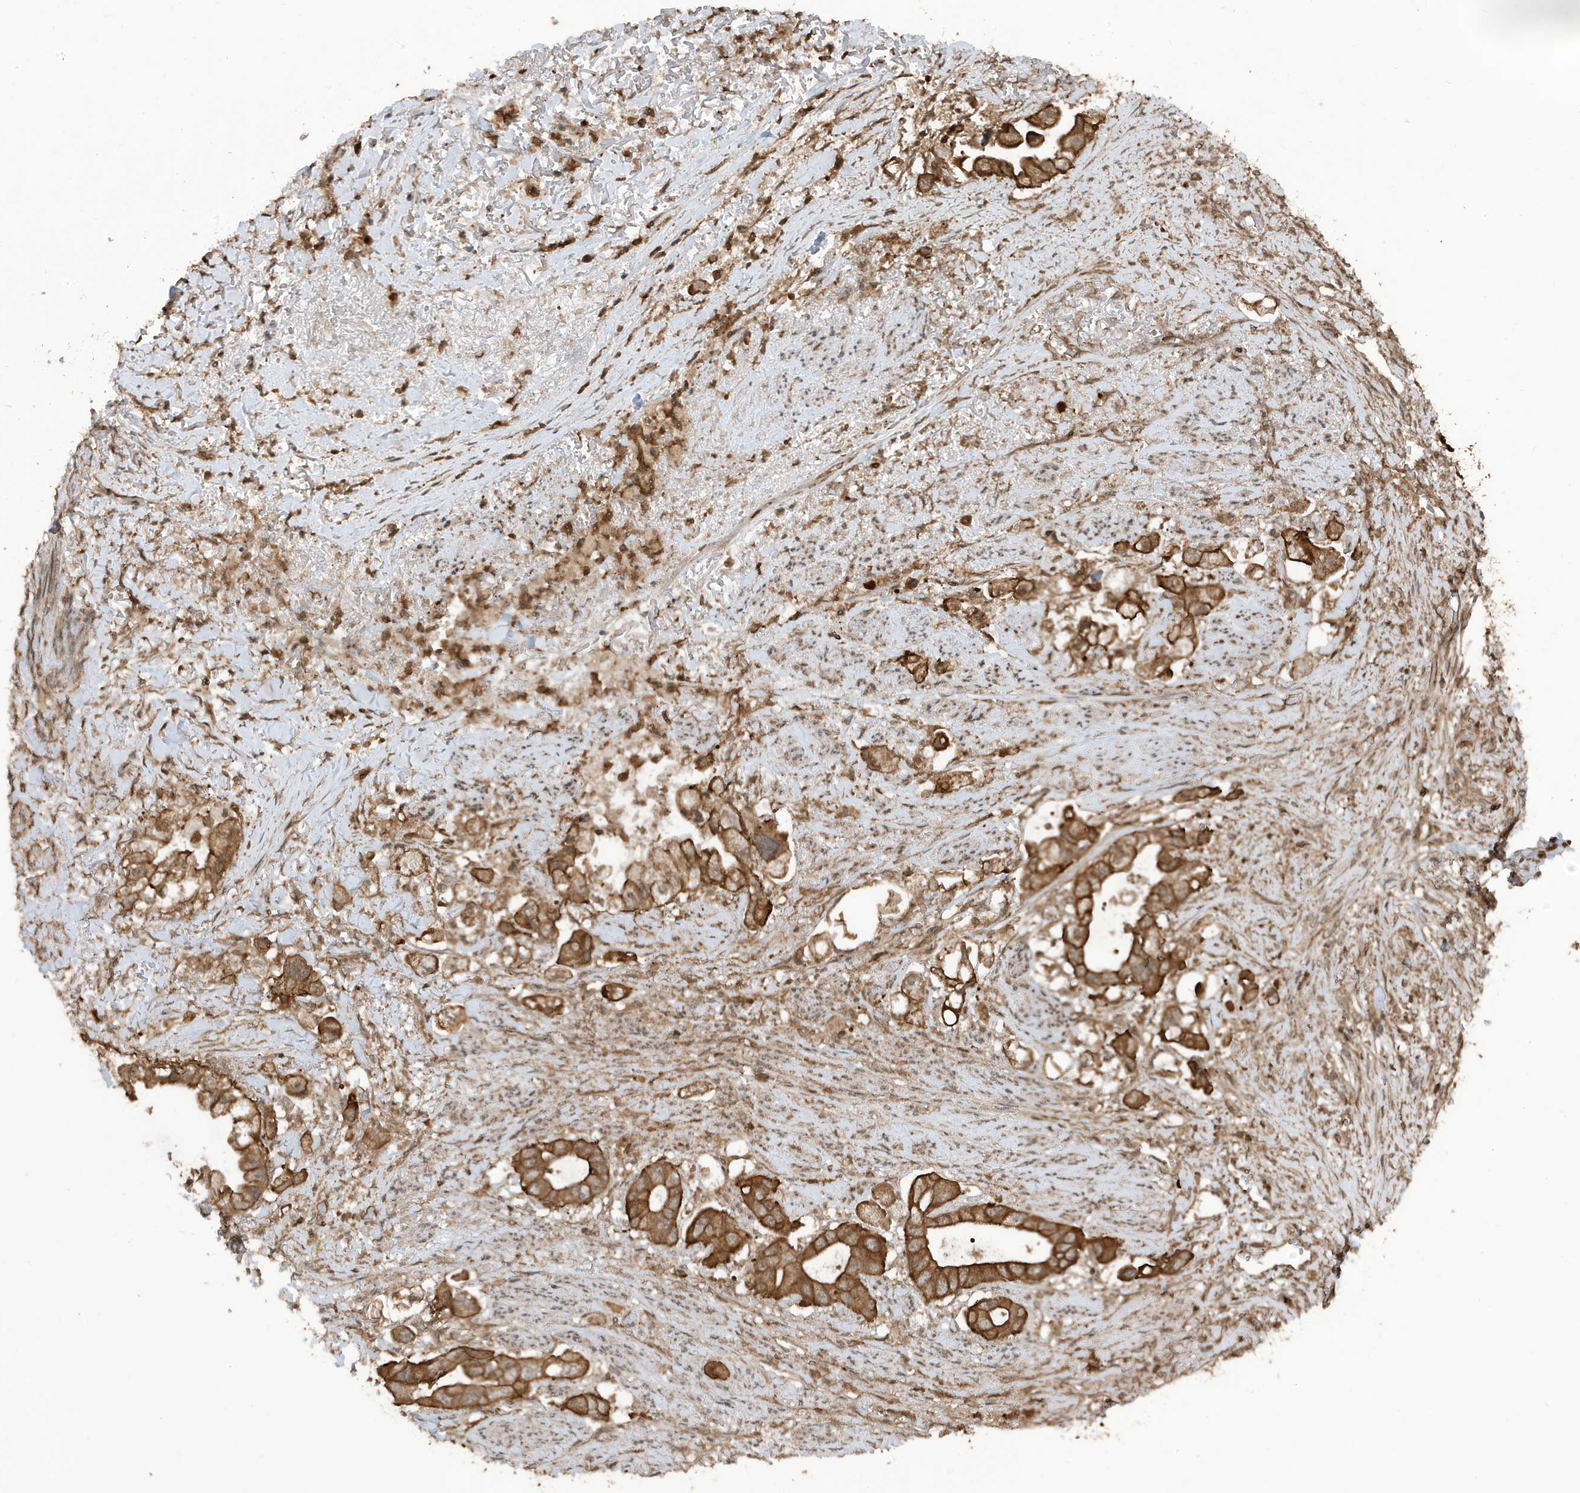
{"staining": {"intensity": "strong", "quantity": ">75%", "location": "cytoplasmic/membranous"}, "tissue": "stomach cancer", "cell_type": "Tumor cells", "image_type": "cancer", "snomed": [{"axis": "morphology", "description": "Adenocarcinoma, NOS"}, {"axis": "topography", "description": "Stomach"}], "caption": "Stomach cancer (adenocarcinoma) stained with immunohistochemistry exhibits strong cytoplasmic/membranous expression in about >75% of tumor cells.", "gene": "ASAP1", "patient": {"sex": "male", "age": 62}}